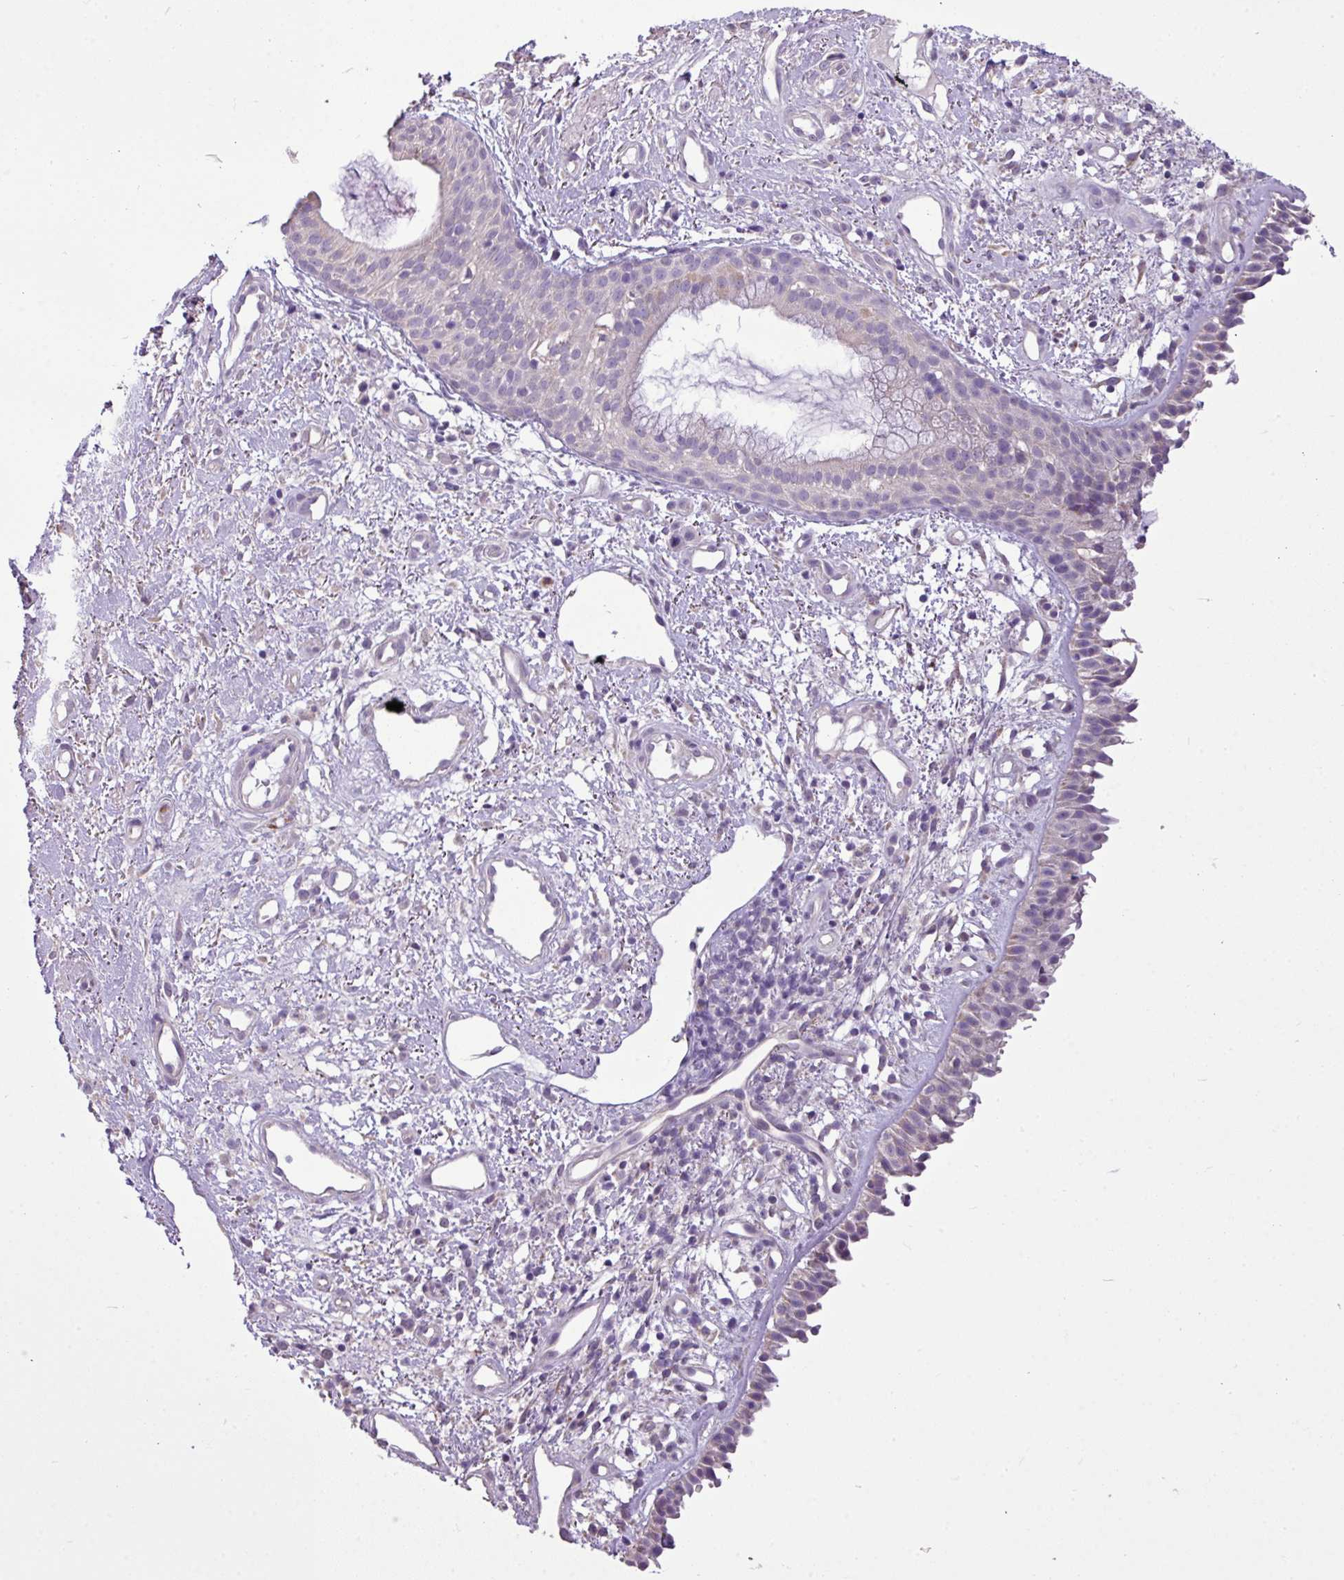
{"staining": {"intensity": "moderate", "quantity": "25%-75%", "location": "cytoplasmic/membranous"}, "tissue": "nasopharynx", "cell_type": "Respiratory epithelial cells", "image_type": "normal", "snomed": [{"axis": "morphology", "description": "Normal tissue, NOS"}, {"axis": "topography", "description": "Cartilage tissue"}, {"axis": "topography", "description": "Nasopharynx"}, {"axis": "topography", "description": "Thyroid gland"}], "caption": "This is a micrograph of IHC staining of benign nasopharynx, which shows moderate positivity in the cytoplasmic/membranous of respiratory epithelial cells.", "gene": "ALDH2", "patient": {"sex": "male", "age": 63}}